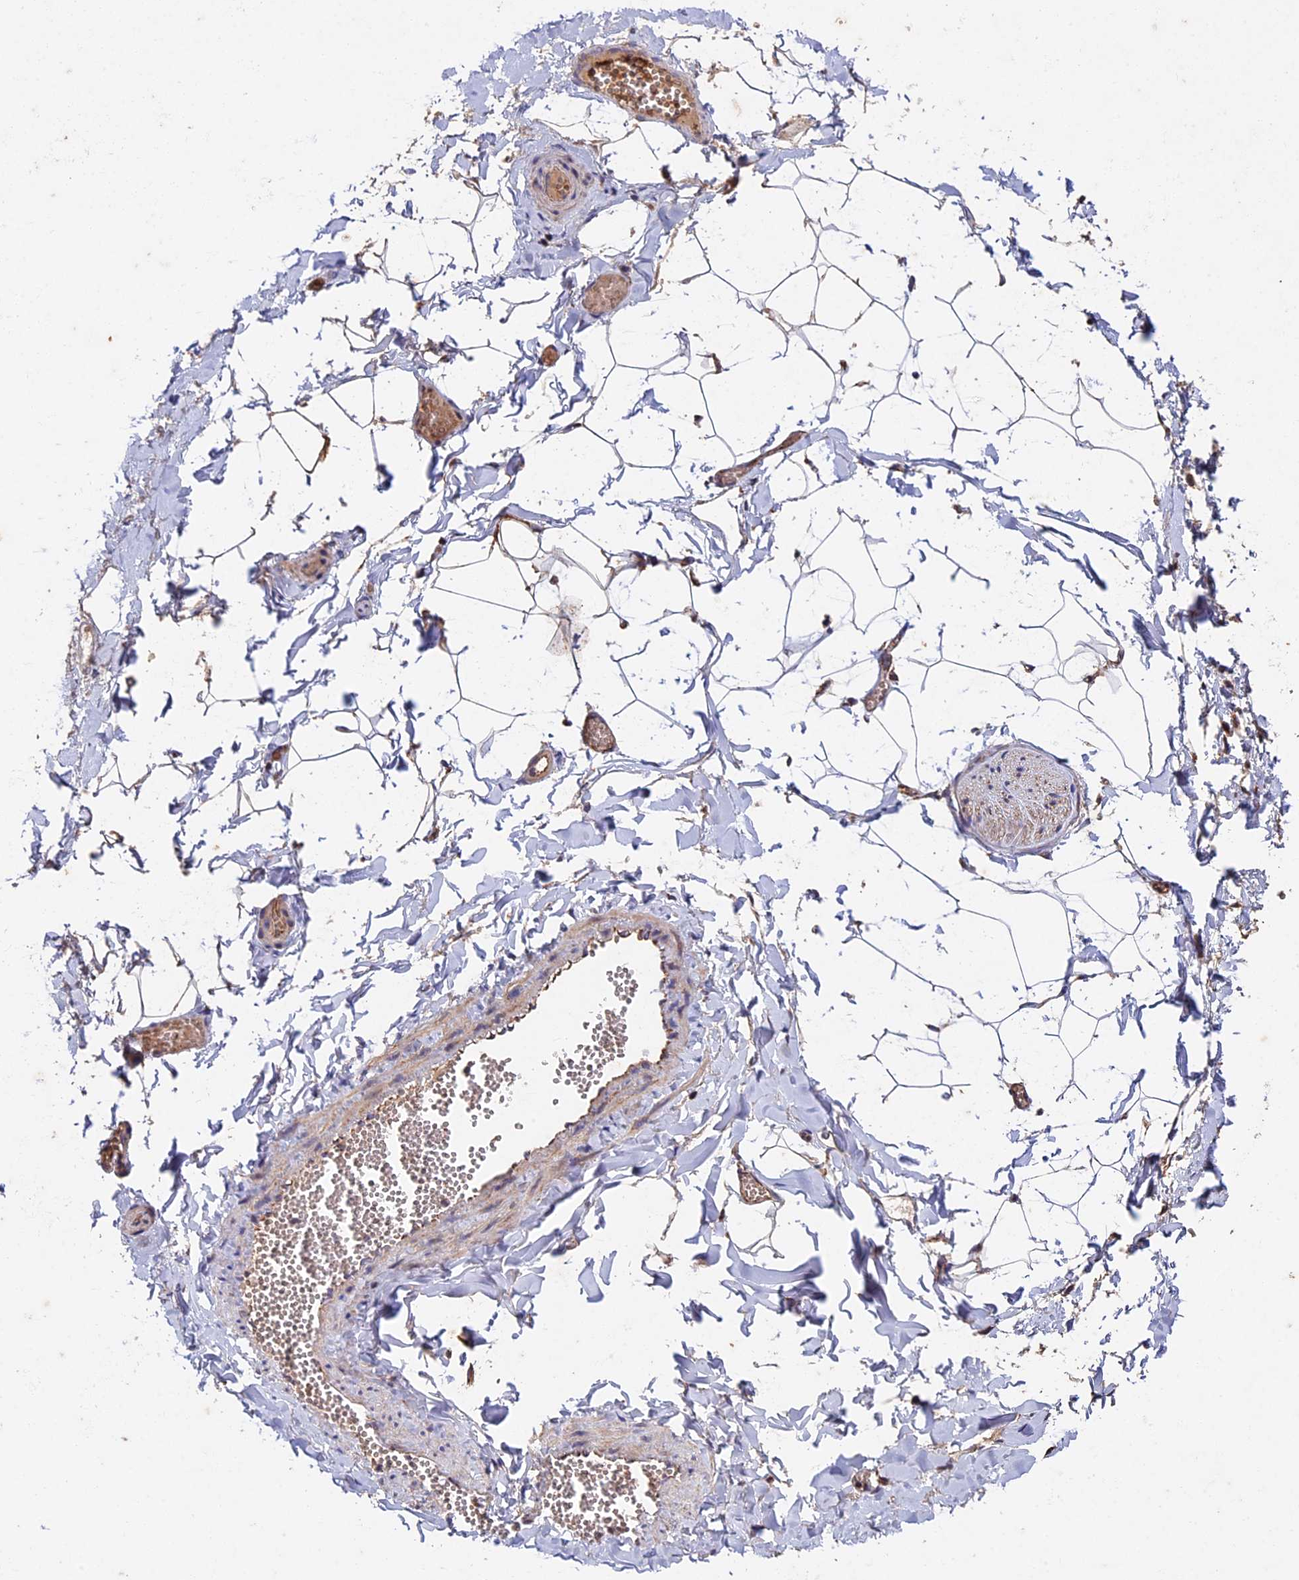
{"staining": {"intensity": "weak", "quantity": "25%-75%", "location": "cytoplasmic/membranous"}, "tissue": "adipose tissue", "cell_type": "Adipocytes", "image_type": "normal", "snomed": [{"axis": "morphology", "description": "Normal tissue, NOS"}, {"axis": "topography", "description": "Gallbladder"}, {"axis": "topography", "description": "Peripheral nerve tissue"}], "caption": "Immunohistochemistry staining of normal adipose tissue, which exhibits low levels of weak cytoplasmic/membranous positivity in about 25%-75% of adipocytes indicating weak cytoplasmic/membranous protein staining. The staining was performed using DAB (brown) for protein detection and nuclei were counterstained in hematoxylin (blue).", "gene": "RNF17", "patient": {"sex": "male", "age": 38}}